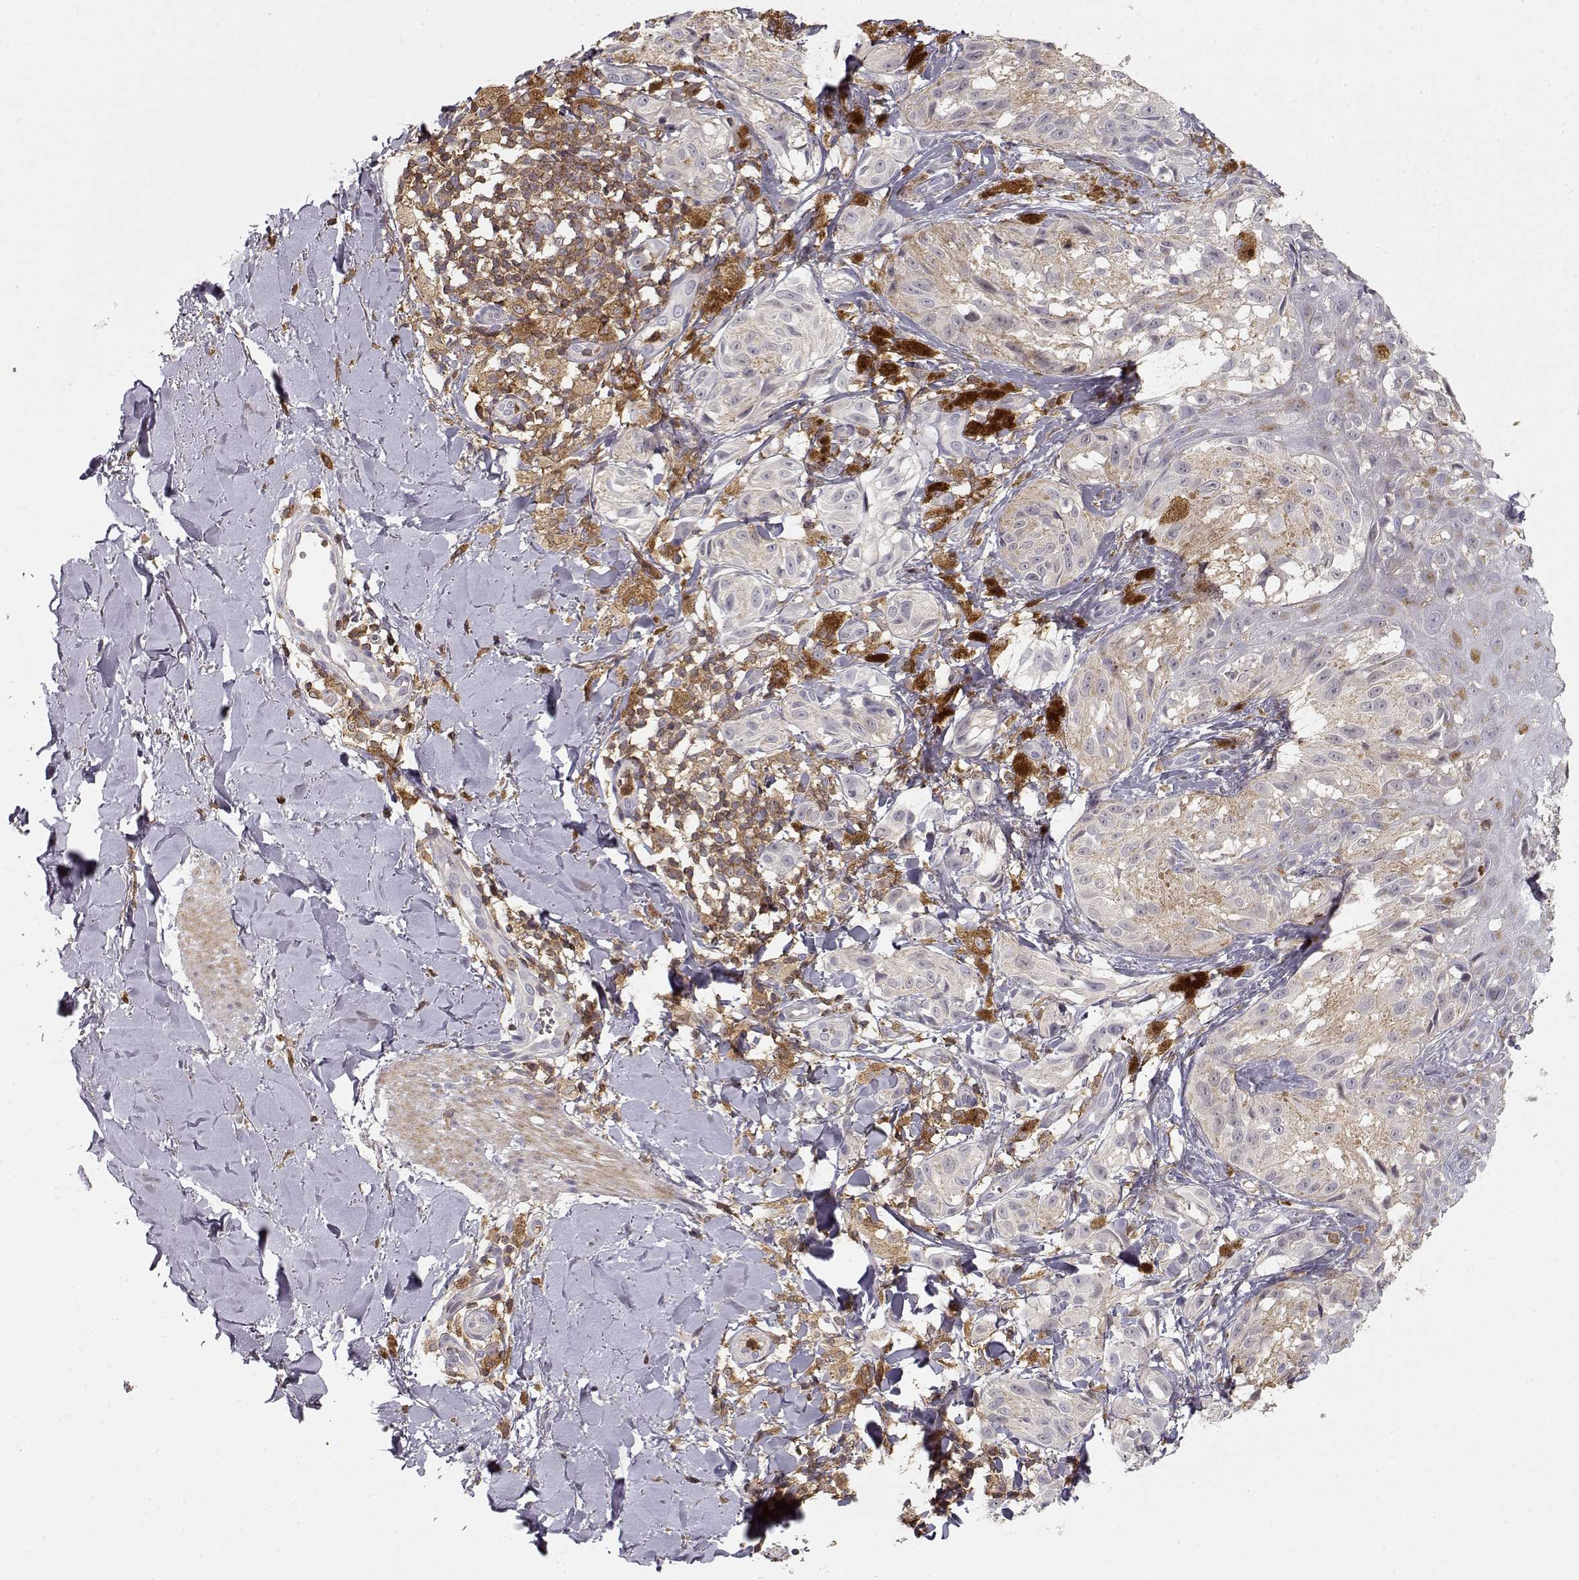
{"staining": {"intensity": "weak", "quantity": "<25%", "location": "cytoplasmic/membranous"}, "tissue": "melanoma", "cell_type": "Tumor cells", "image_type": "cancer", "snomed": [{"axis": "morphology", "description": "Malignant melanoma, NOS"}, {"axis": "topography", "description": "Skin"}], "caption": "Tumor cells are negative for brown protein staining in melanoma.", "gene": "VAV1", "patient": {"sex": "male", "age": 36}}